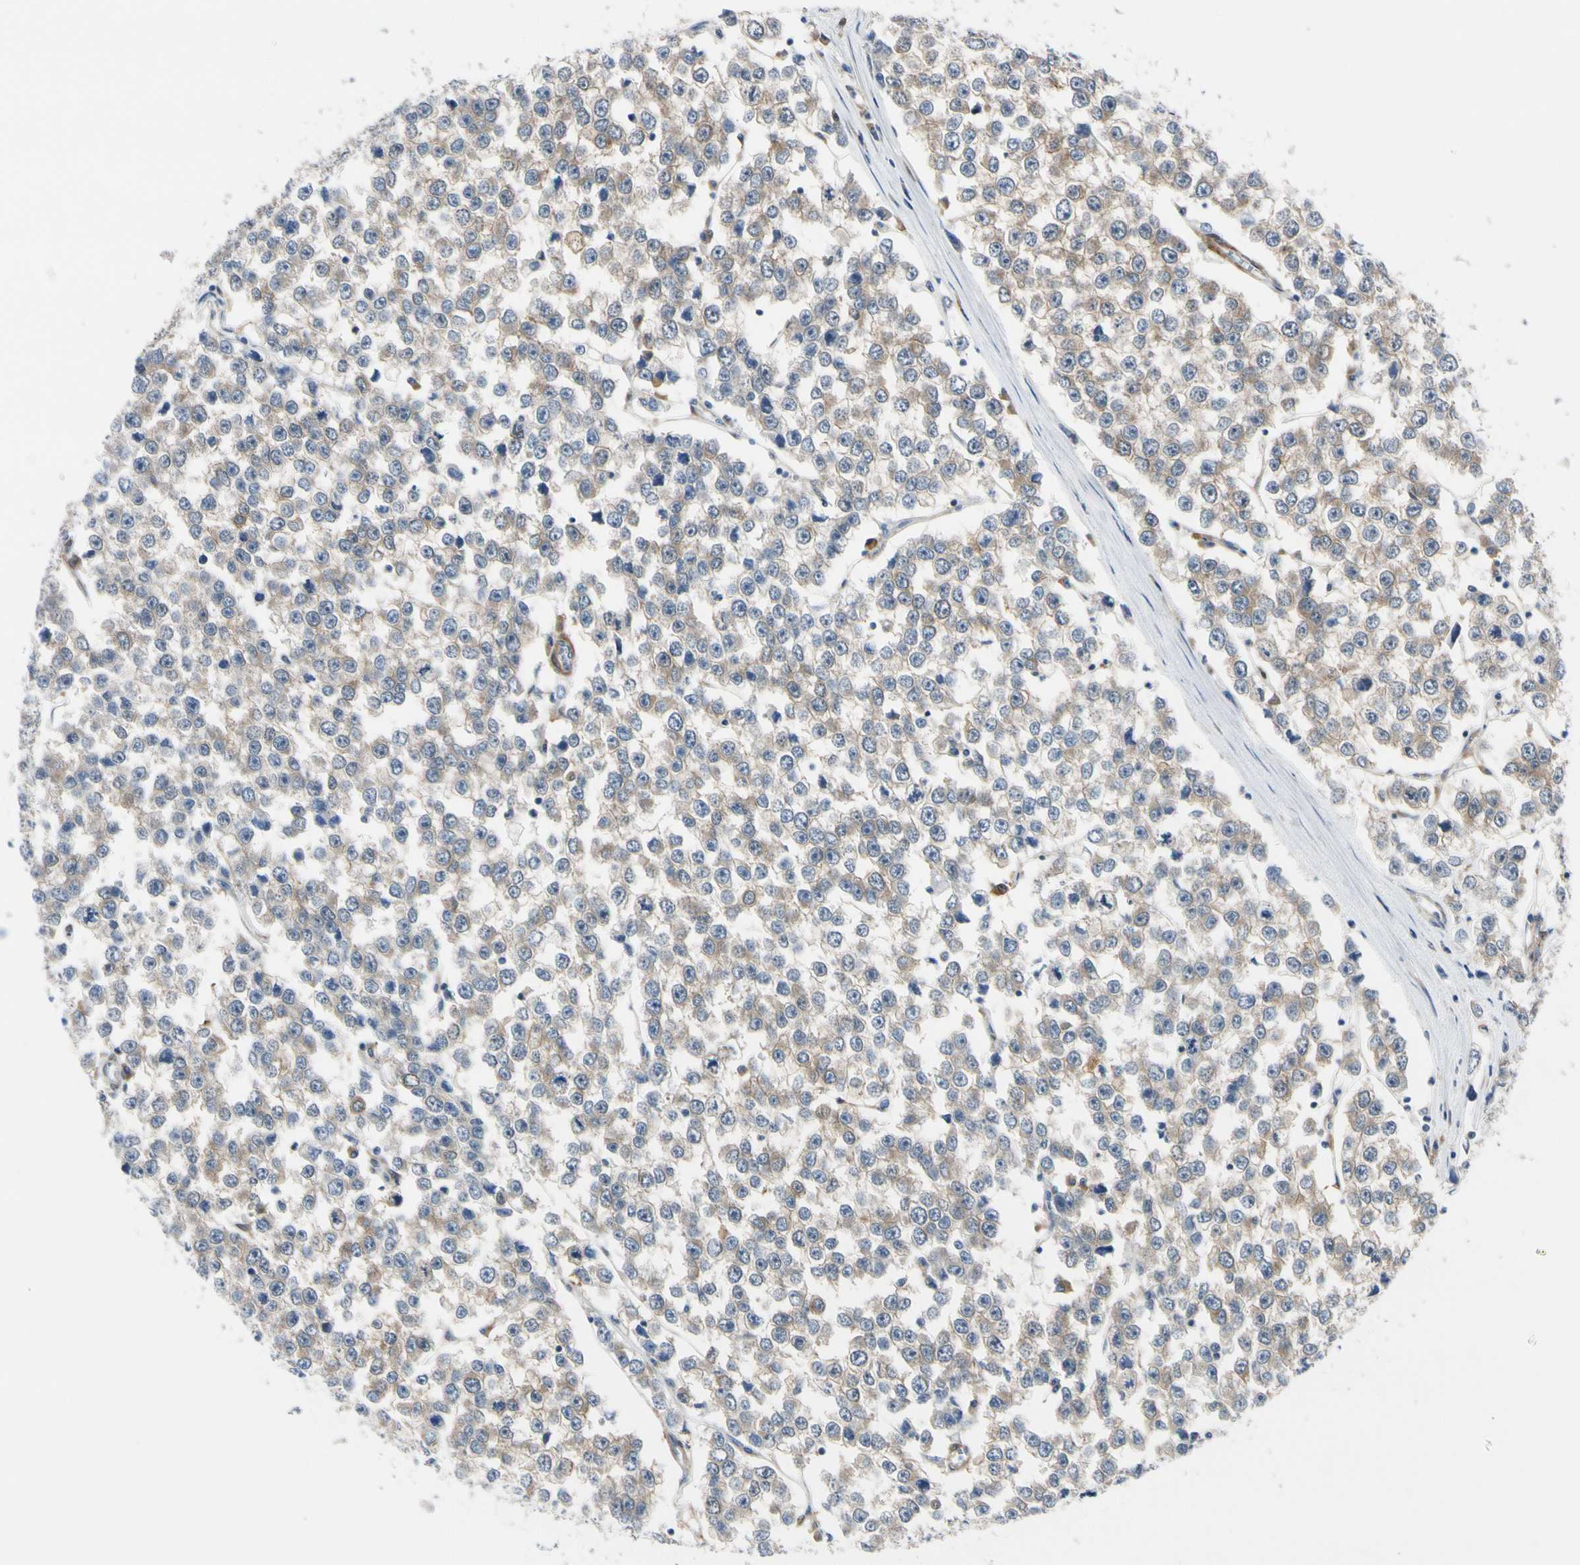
{"staining": {"intensity": "weak", "quantity": ">75%", "location": "cytoplasmic/membranous"}, "tissue": "testis cancer", "cell_type": "Tumor cells", "image_type": "cancer", "snomed": [{"axis": "morphology", "description": "Seminoma, NOS"}, {"axis": "morphology", "description": "Carcinoma, Embryonal, NOS"}, {"axis": "topography", "description": "Testis"}], "caption": "The immunohistochemical stain shows weak cytoplasmic/membranous positivity in tumor cells of testis seminoma tissue. The protein is stained brown, and the nuclei are stained in blue (DAB (3,3'-diaminobenzidine) IHC with brightfield microscopy, high magnification).", "gene": "RASGRF1", "patient": {"sex": "male", "age": 52}}